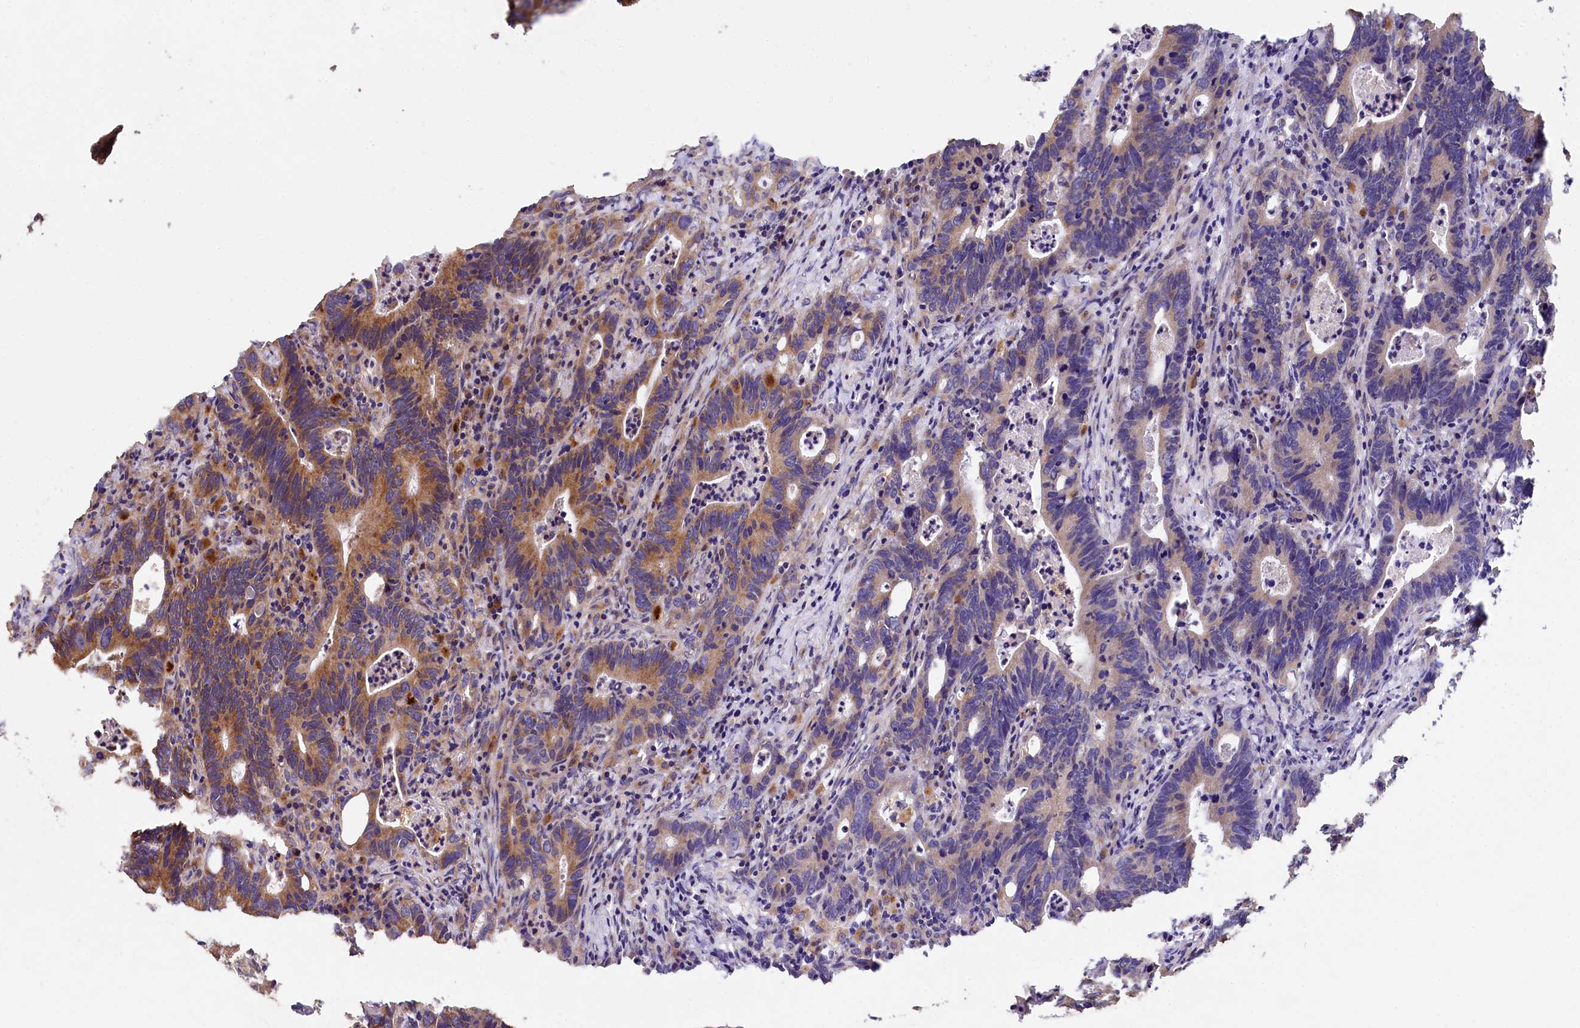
{"staining": {"intensity": "moderate", "quantity": "<25%", "location": "cytoplasmic/membranous"}, "tissue": "colorectal cancer", "cell_type": "Tumor cells", "image_type": "cancer", "snomed": [{"axis": "morphology", "description": "Adenocarcinoma, NOS"}, {"axis": "topography", "description": "Colon"}], "caption": "This micrograph demonstrates immunohistochemistry staining of human adenocarcinoma (colorectal), with low moderate cytoplasmic/membranous staining in about <25% of tumor cells.", "gene": "SPRYD3", "patient": {"sex": "female", "age": 75}}